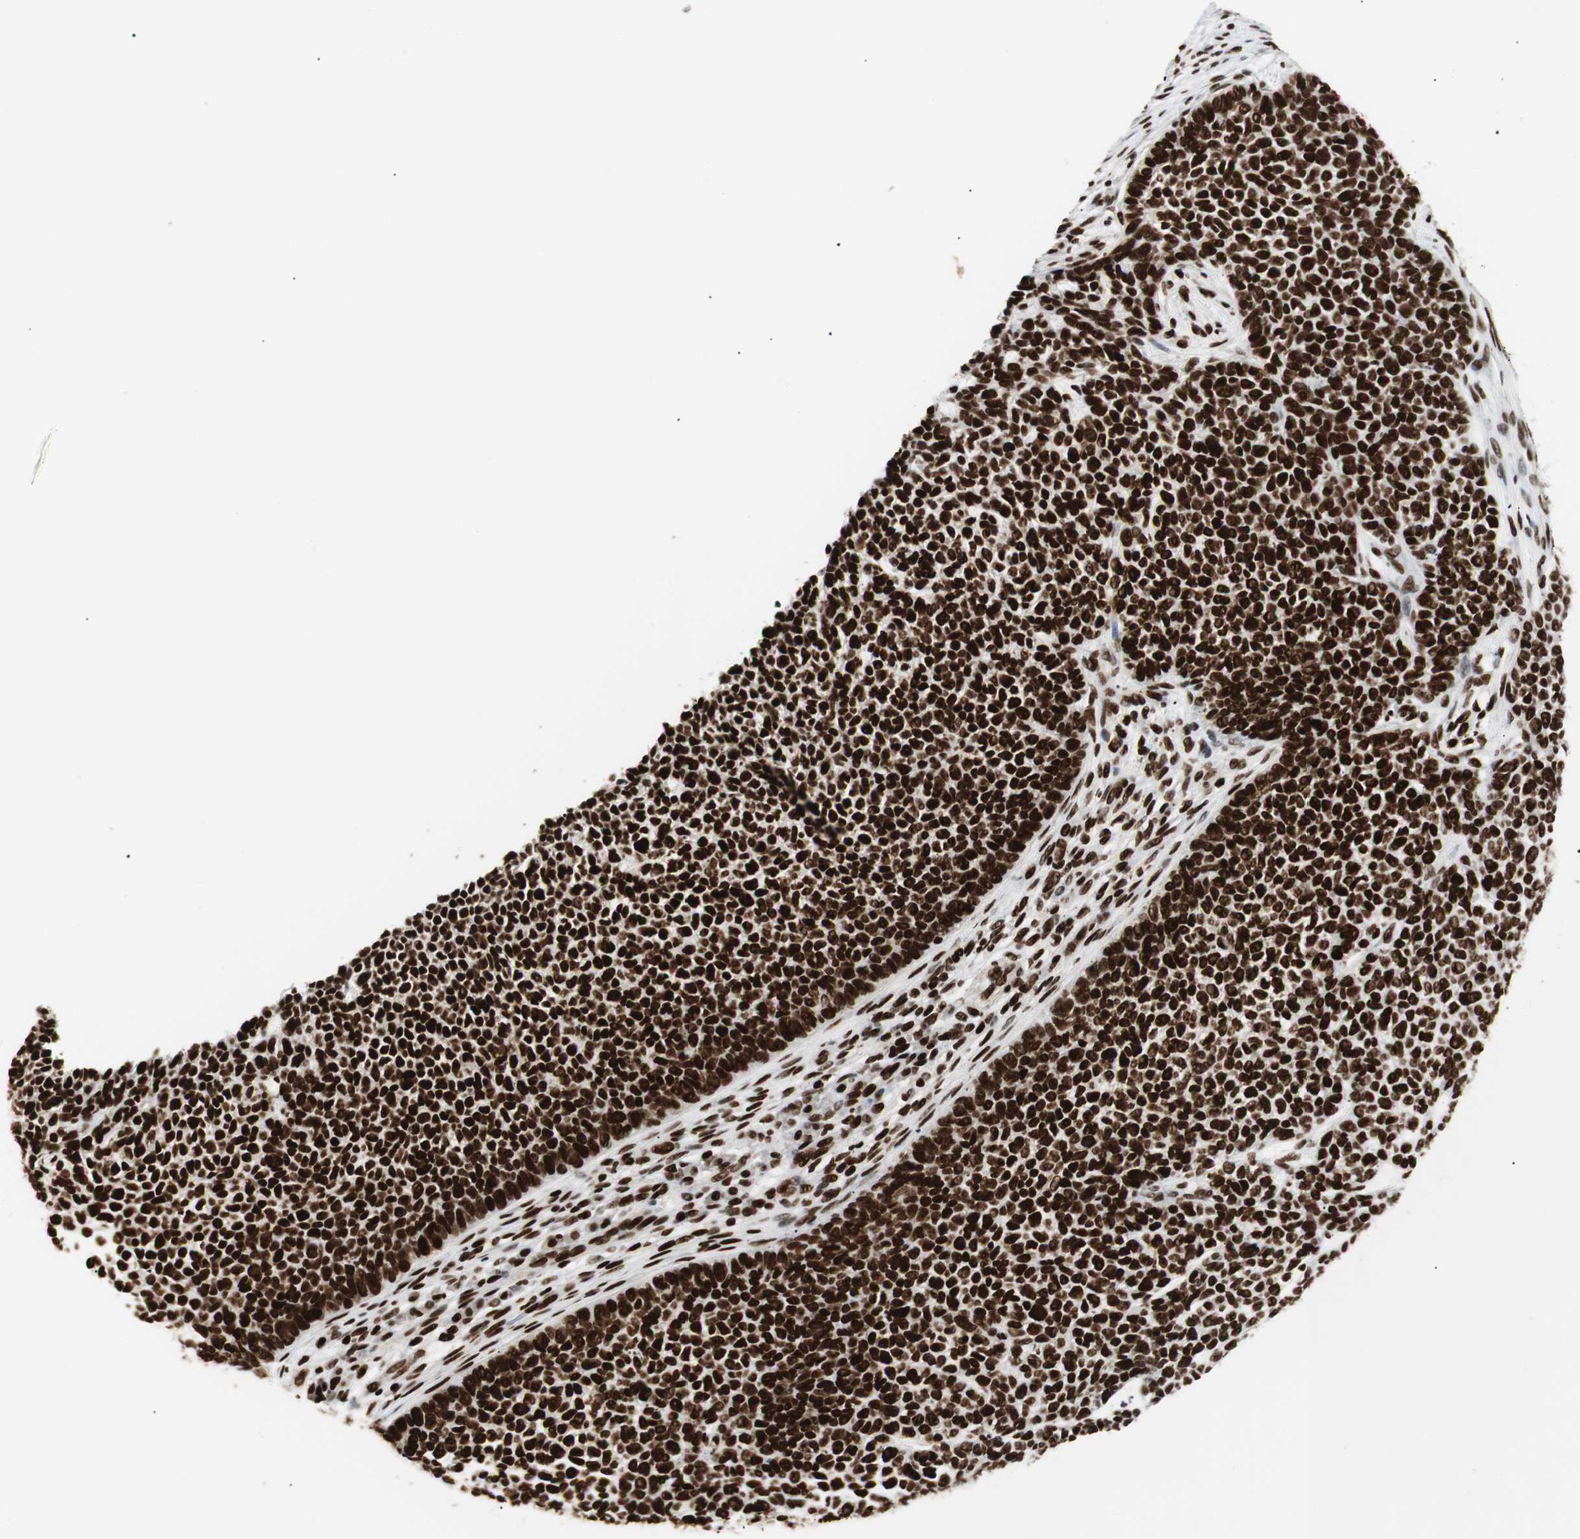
{"staining": {"intensity": "strong", "quantity": ">75%", "location": "nuclear"}, "tissue": "skin cancer", "cell_type": "Tumor cells", "image_type": "cancer", "snomed": [{"axis": "morphology", "description": "Basal cell carcinoma"}, {"axis": "topography", "description": "Skin"}], "caption": "IHC histopathology image of neoplastic tissue: basal cell carcinoma (skin) stained using immunohistochemistry shows high levels of strong protein expression localized specifically in the nuclear of tumor cells, appearing as a nuclear brown color.", "gene": "MTA2", "patient": {"sex": "female", "age": 84}}